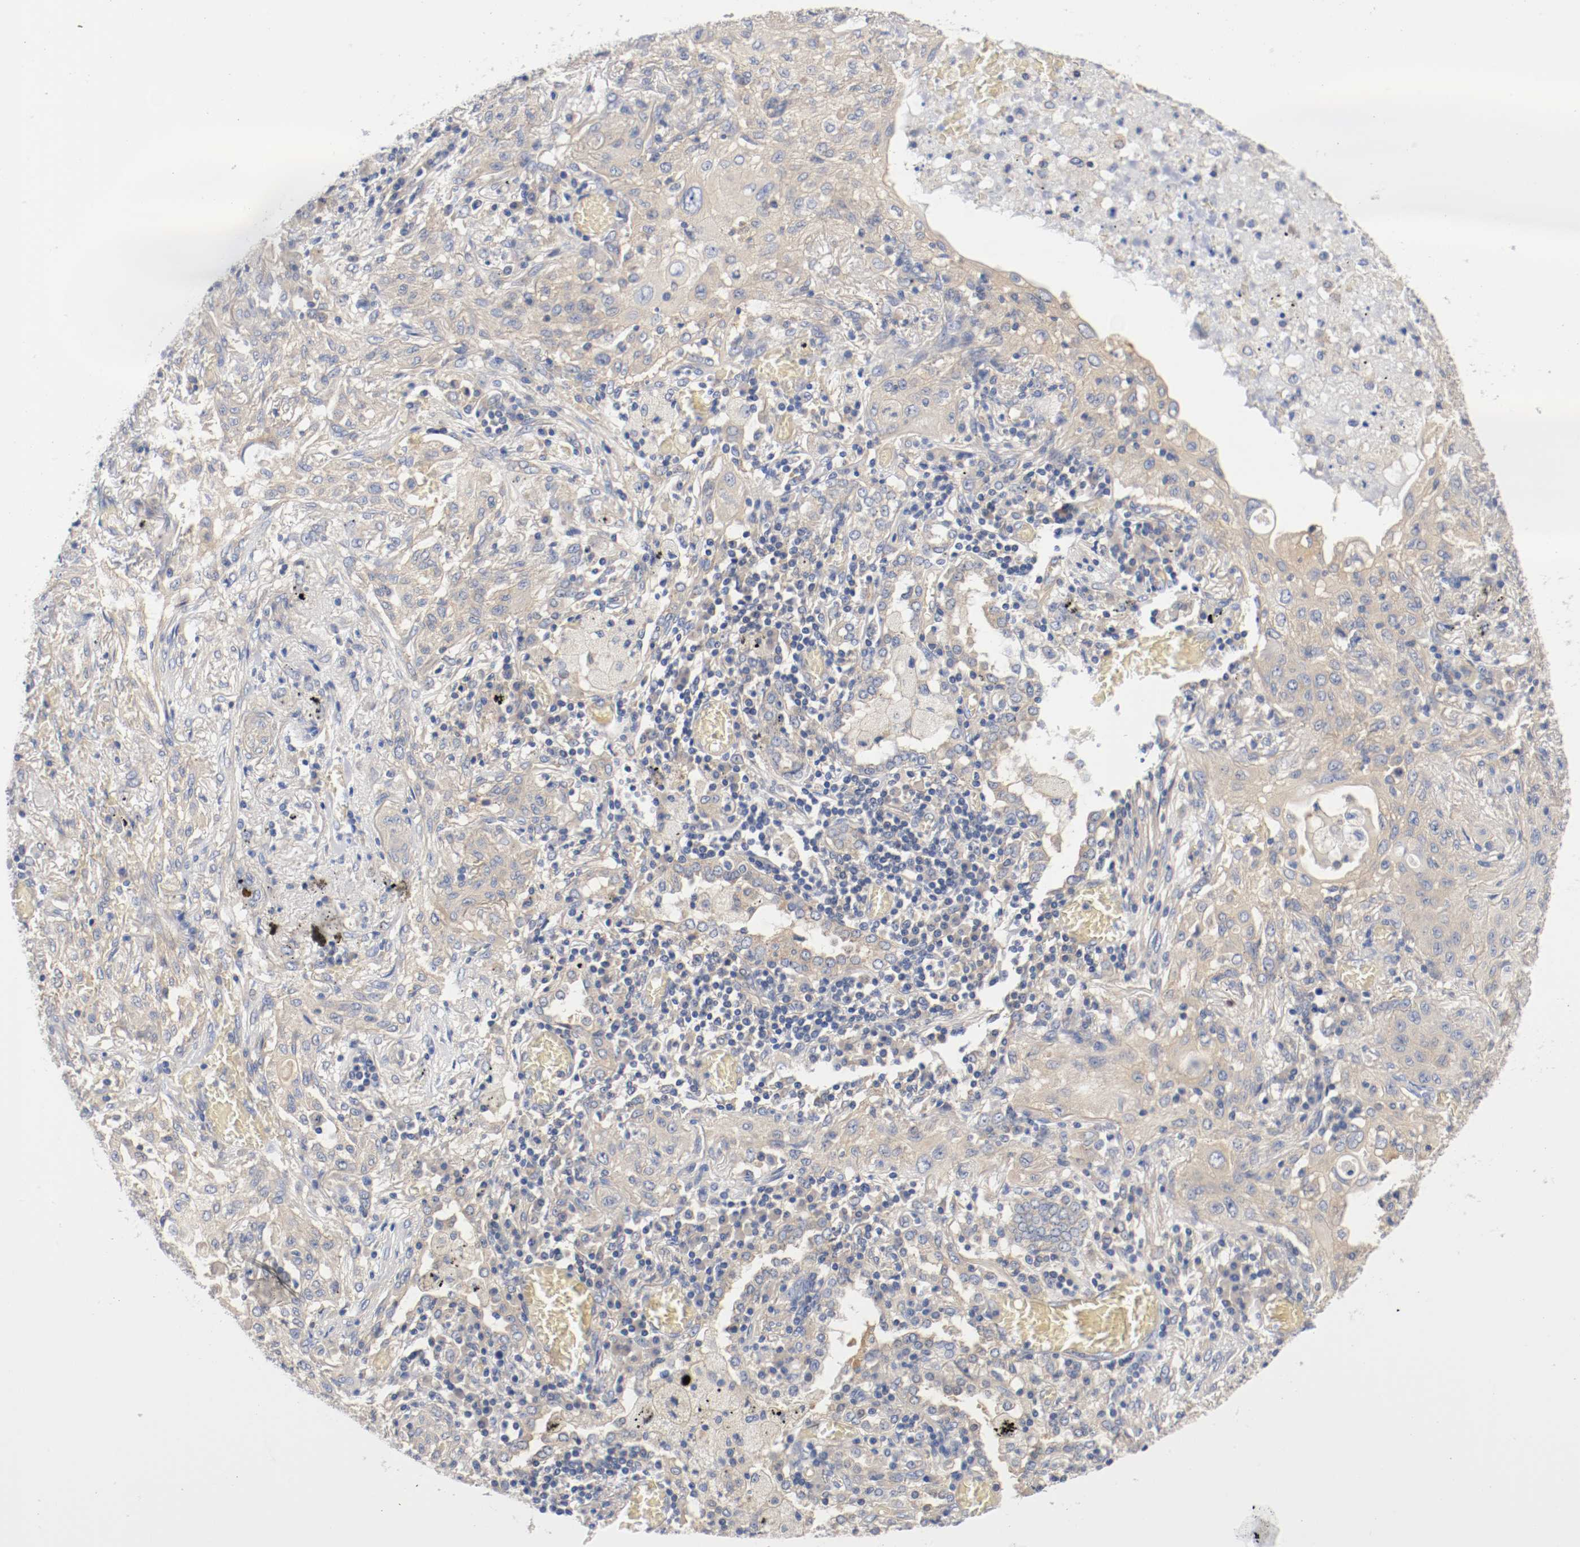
{"staining": {"intensity": "weak", "quantity": ">75%", "location": "cytoplasmic/membranous"}, "tissue": "lung cancer", "cell_type": "Tumor cells", "image_type": "cancer", "snomed": [{"axis": "morphology", "description": "Squamous cell carcinoma, NOS"}, {"axis": "topography", "description": "Lung"}], "caption": "Weak cytoplasmic/membranous staining is identified in about >75% of tumor cells in lung cancer.", "gene": "HGS", "patient": {"sex": "female", "age": 47}}